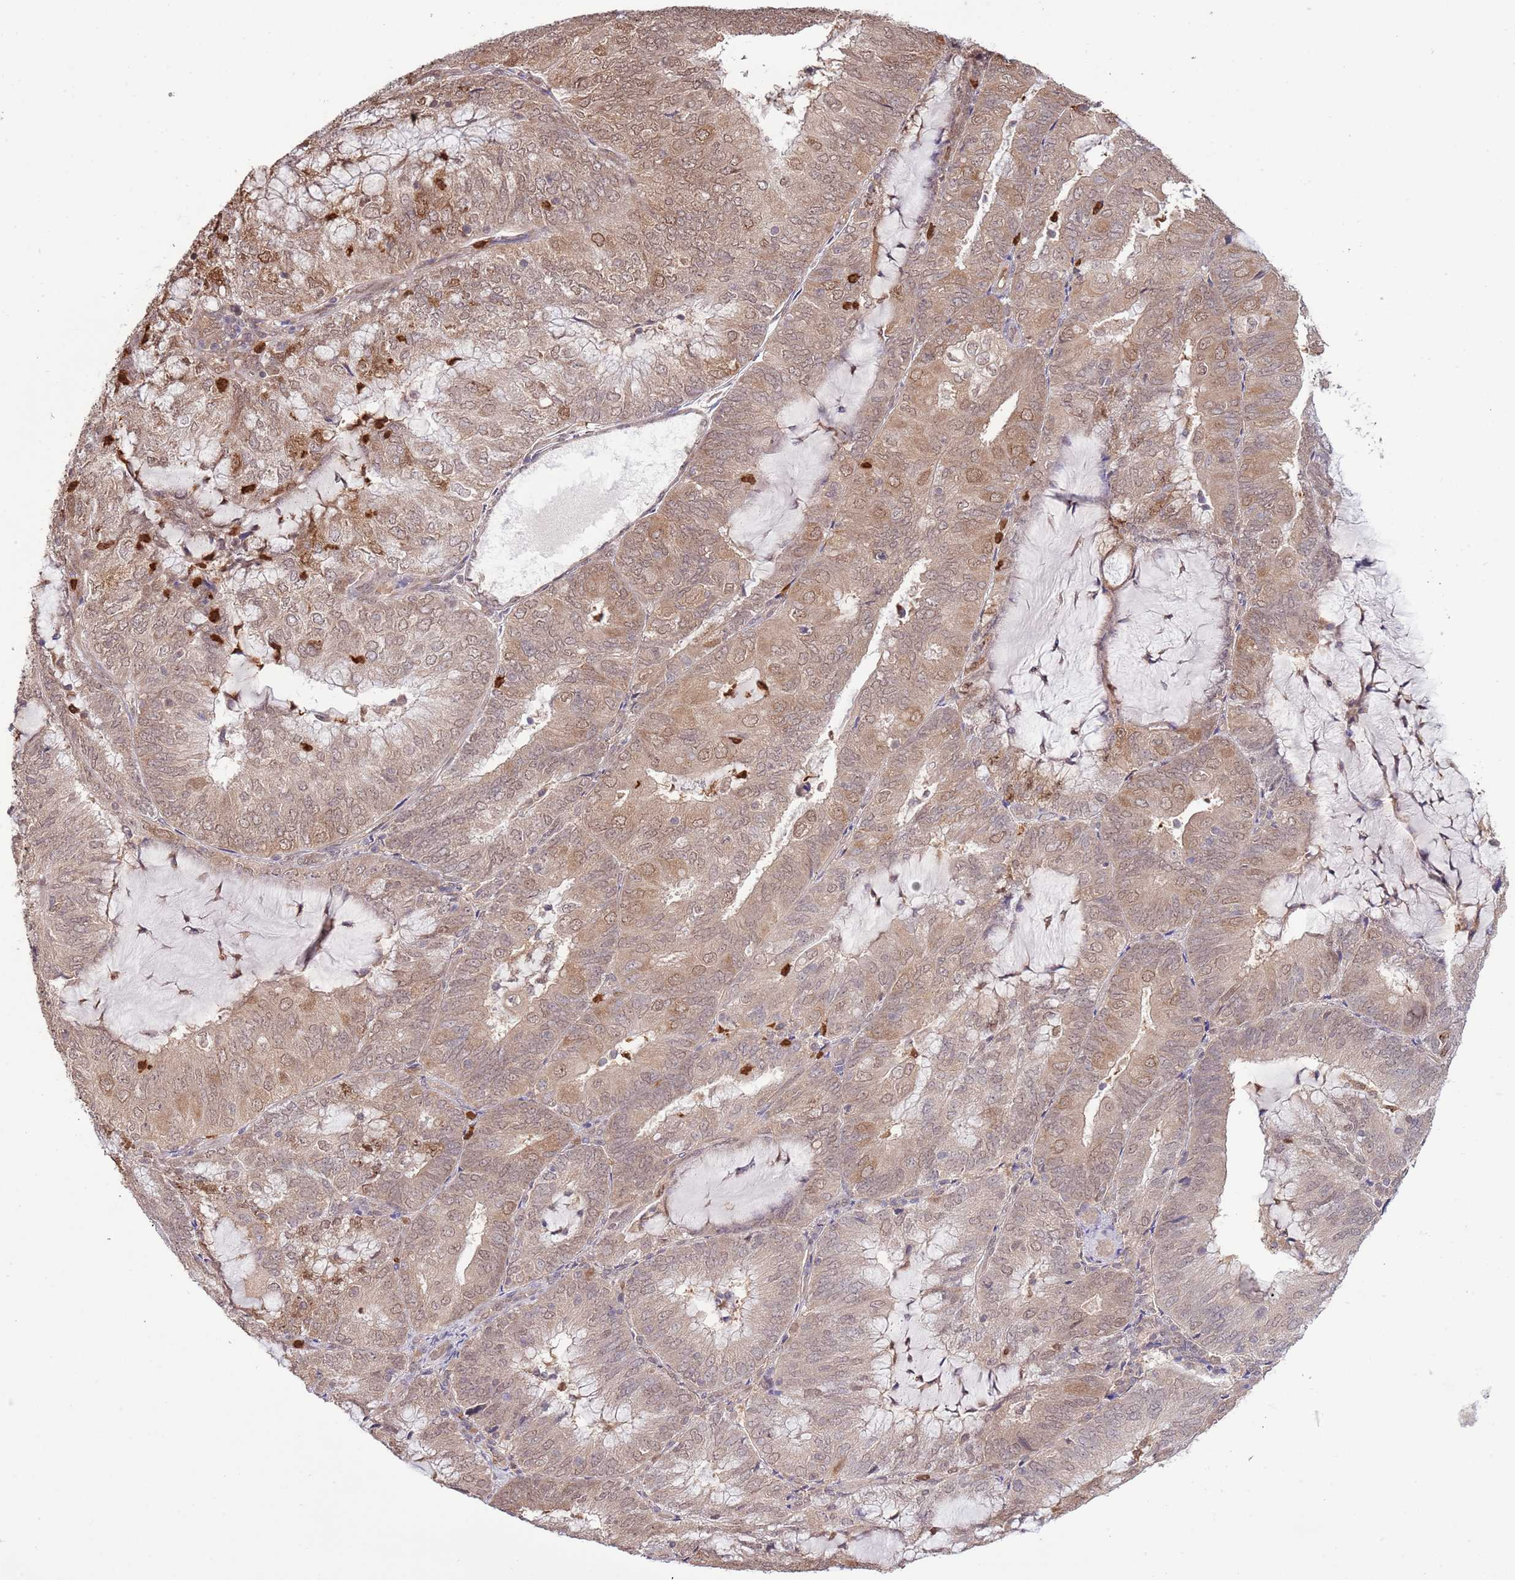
{"staining": {"intensity": "moderate", "quantity": ">75%", "location": "cytoplasmic/membranous,nuclear"}, "tissue": "endometrial cancer", "cell_type": "Tumor cells", "image_type": "cancer", "snomed": [{"axis": "morphology", "description": "Adenocarcinoma, NOS"}, {"axis": "topography", "description": "Endometrium"}], "caption": "Immunohistochemistry staining of adenocarcinoma (endometrial), which demonstrates medium levels of moderate cytoplasmic/membranous and nuclear staining in approximately >75% of tumor cells indicating moderate cytoplasmic/membranous and nuclear protein staining. The staining was performed using DAB (3,3'-diaminobenzidine) (brown) for protein detection and nuclei were counterstained in hematoxylin (blue).", "gene": "AMIGO1", "patient": {"sex": "female", "age": 81}}